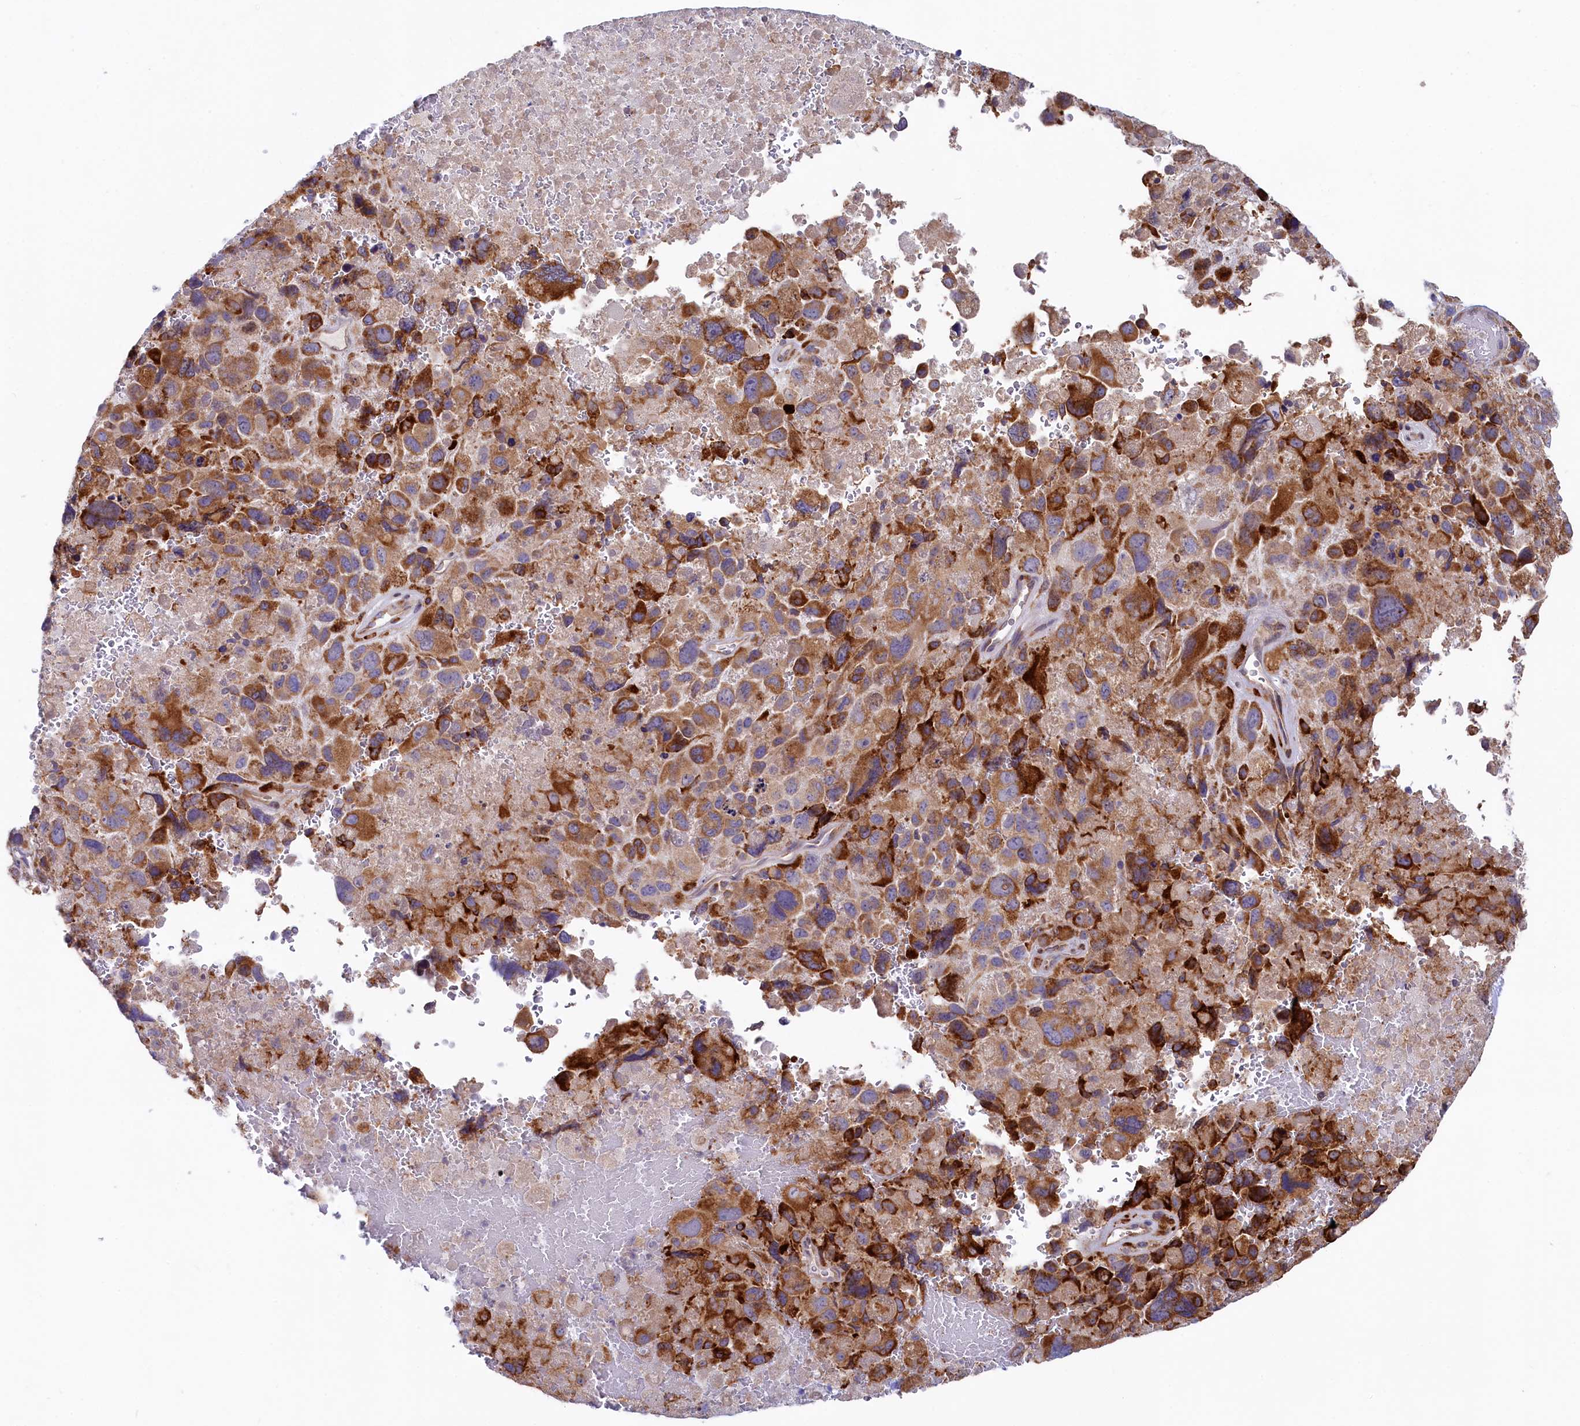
{"staining": {"intensity": "strong", "quantity": ">75%", "location": "cytoplasmic/membranous"}, "tissue": "melanoma", "cell_type": "Tumor cells", "image_type": "cancer", "snomed": [{"axis": "morphology", "description": "Malignant melanoma, Metastatic site"}, {"axis": "topography", "description": "Brain"}], "caption": "This is a histology image of immunohistochemistry staining of melanoma, which shows strong positivity in the cytoplasmic/membranous of tumor cells.", "gene": "CHID1", "patient": {"sex": "female", "age": 53}}